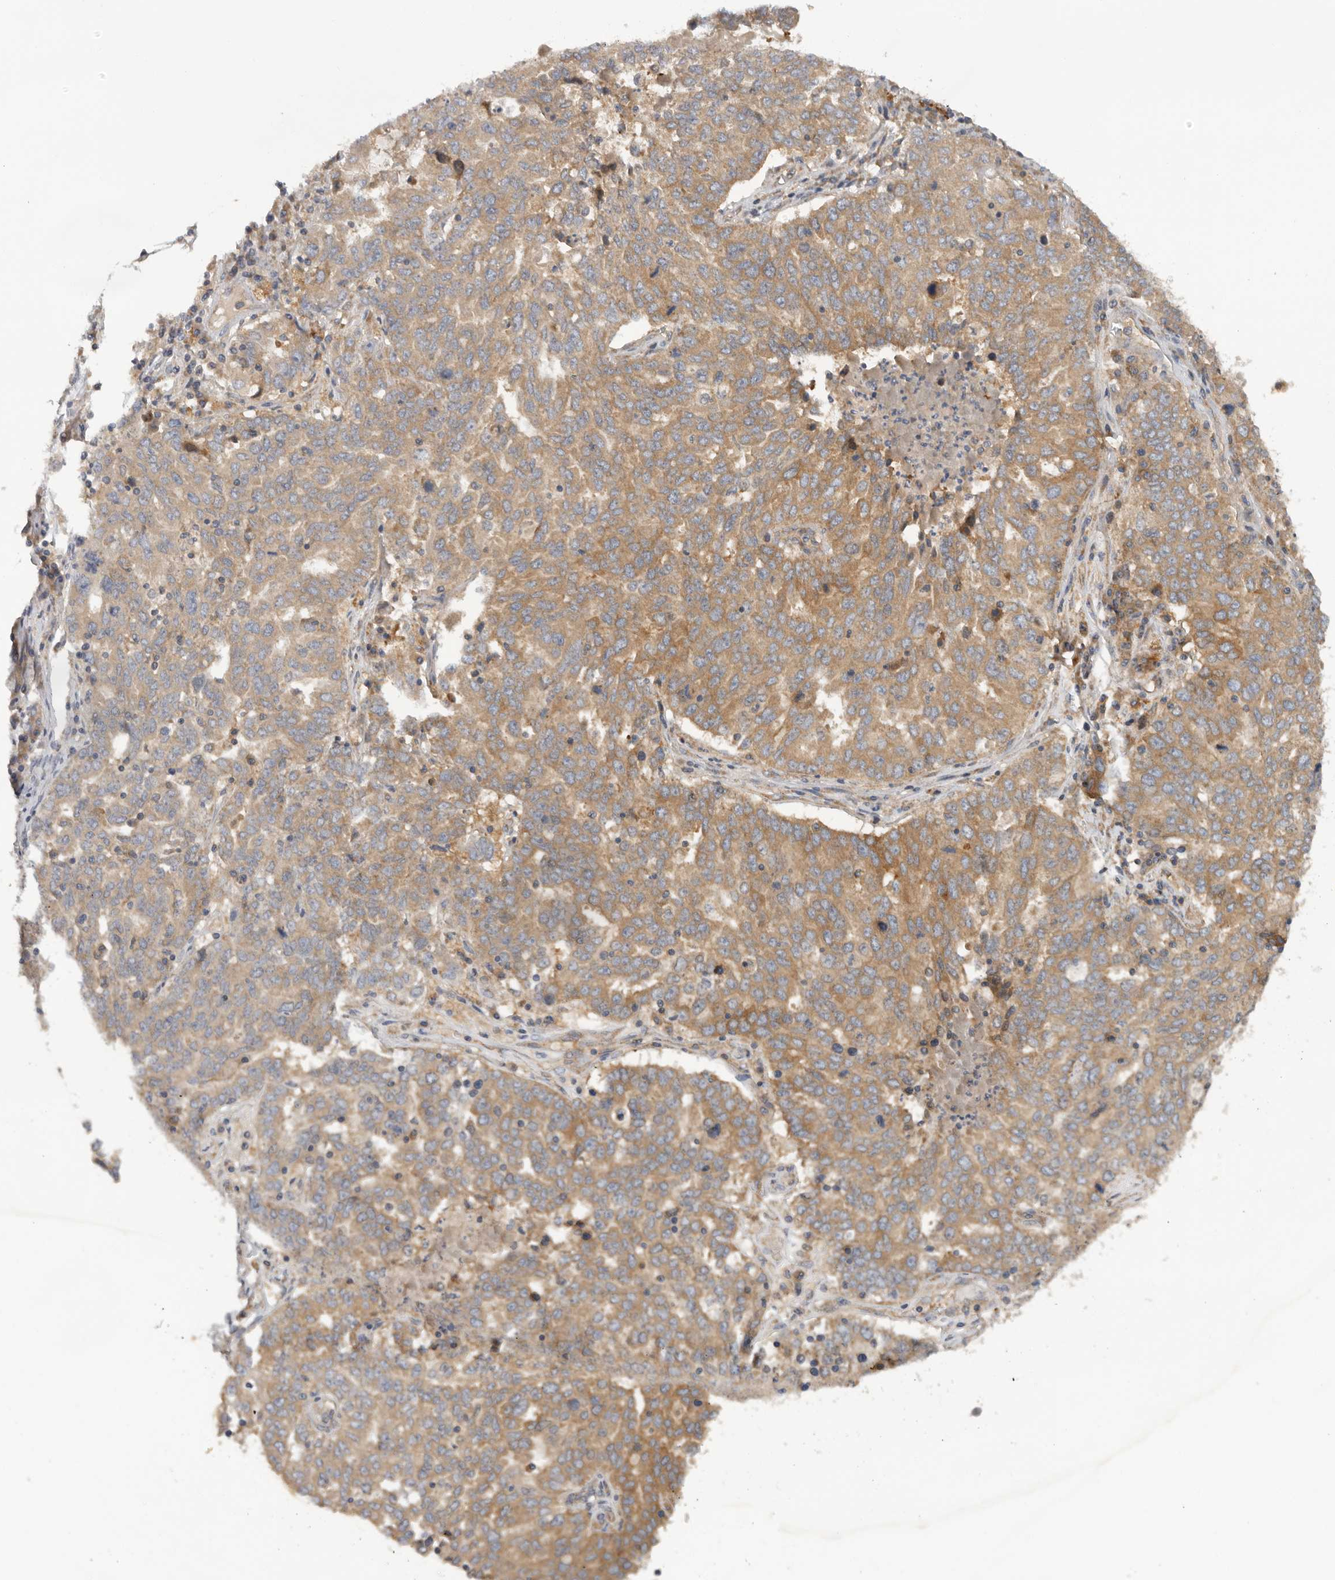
{"staining": {"intensity": "moderate", "quantity": ">75%", "location": "cytoplasmic/membranous"}, "tissue": "ovarian cancer", "cell_type": "Tumor cells", "image_type": "cancer", "snomed": [{"axis": "morphology", "description": "Carcinoma, endometroid"}, {"axis": "topography", "description": "Ovary"}], "caption": "Immunohistochemistry (IHC) of human ovarian cancer (endometroid carcinoma) demonstrates medium levels of moderate cytoplasmic/membranous expression in about >75% of tumor cells.", "gene": "PPP1R42", "patient": {"sex": "female", "age": 62}}